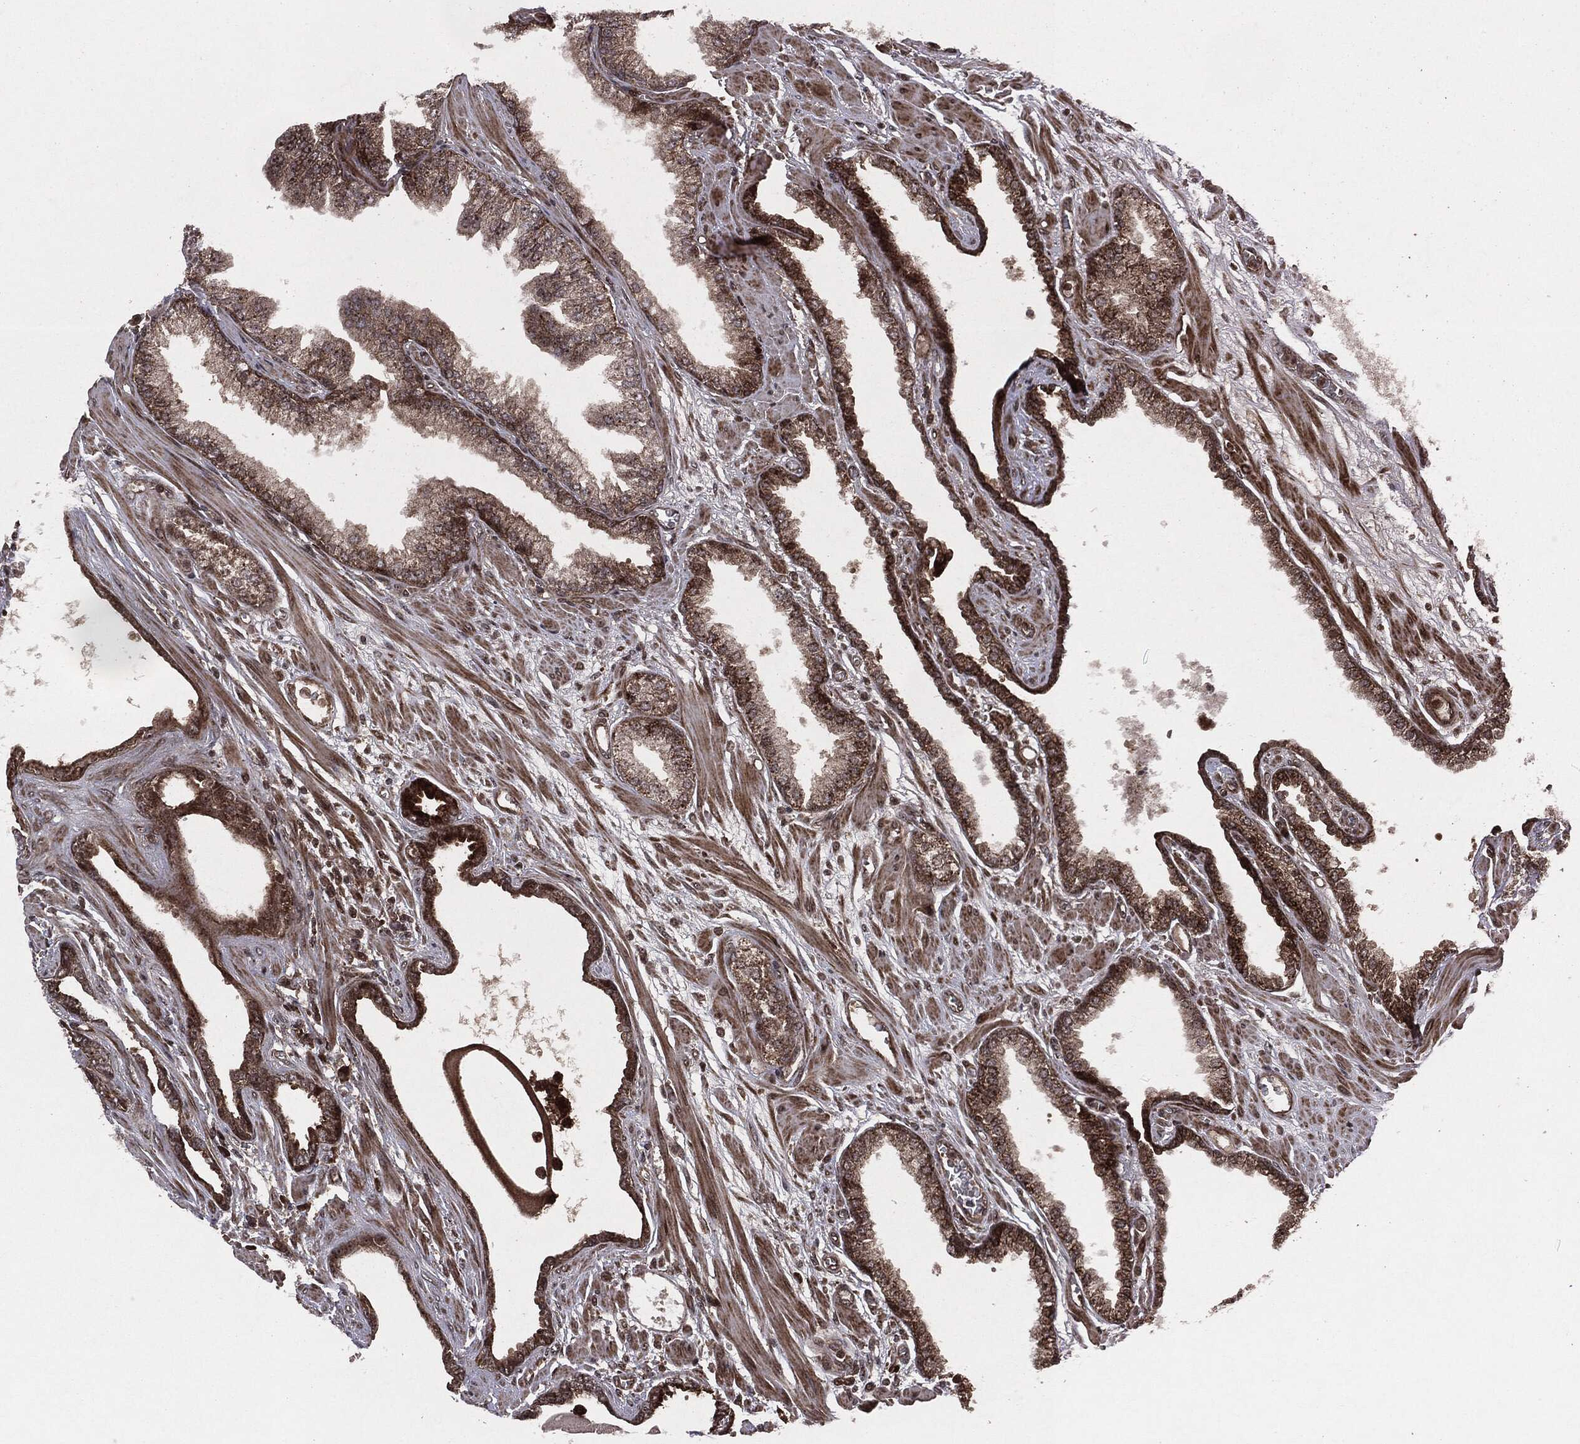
{"staining": {"intensity": "strong", "quantity": ">75%", "location": "cytoplasmic/membranous"}, "tissue": "prostate cancer", "cell_type": "Tumor cells", "image_type": "cancer", "snomed": [{"axis": "morphology", "description": "Adenocarcinoma, Low grade"}, {"axis": "topography", "description": "Prostate"}], "caption": "This is an image of IHC staining of prostate low-grade adenocarcinoma, which shows strong expression in the cytoplasmic/membranous of tumor cells.", "gene": "CARD6", "patient": {"sex": "male", "age": 69}}